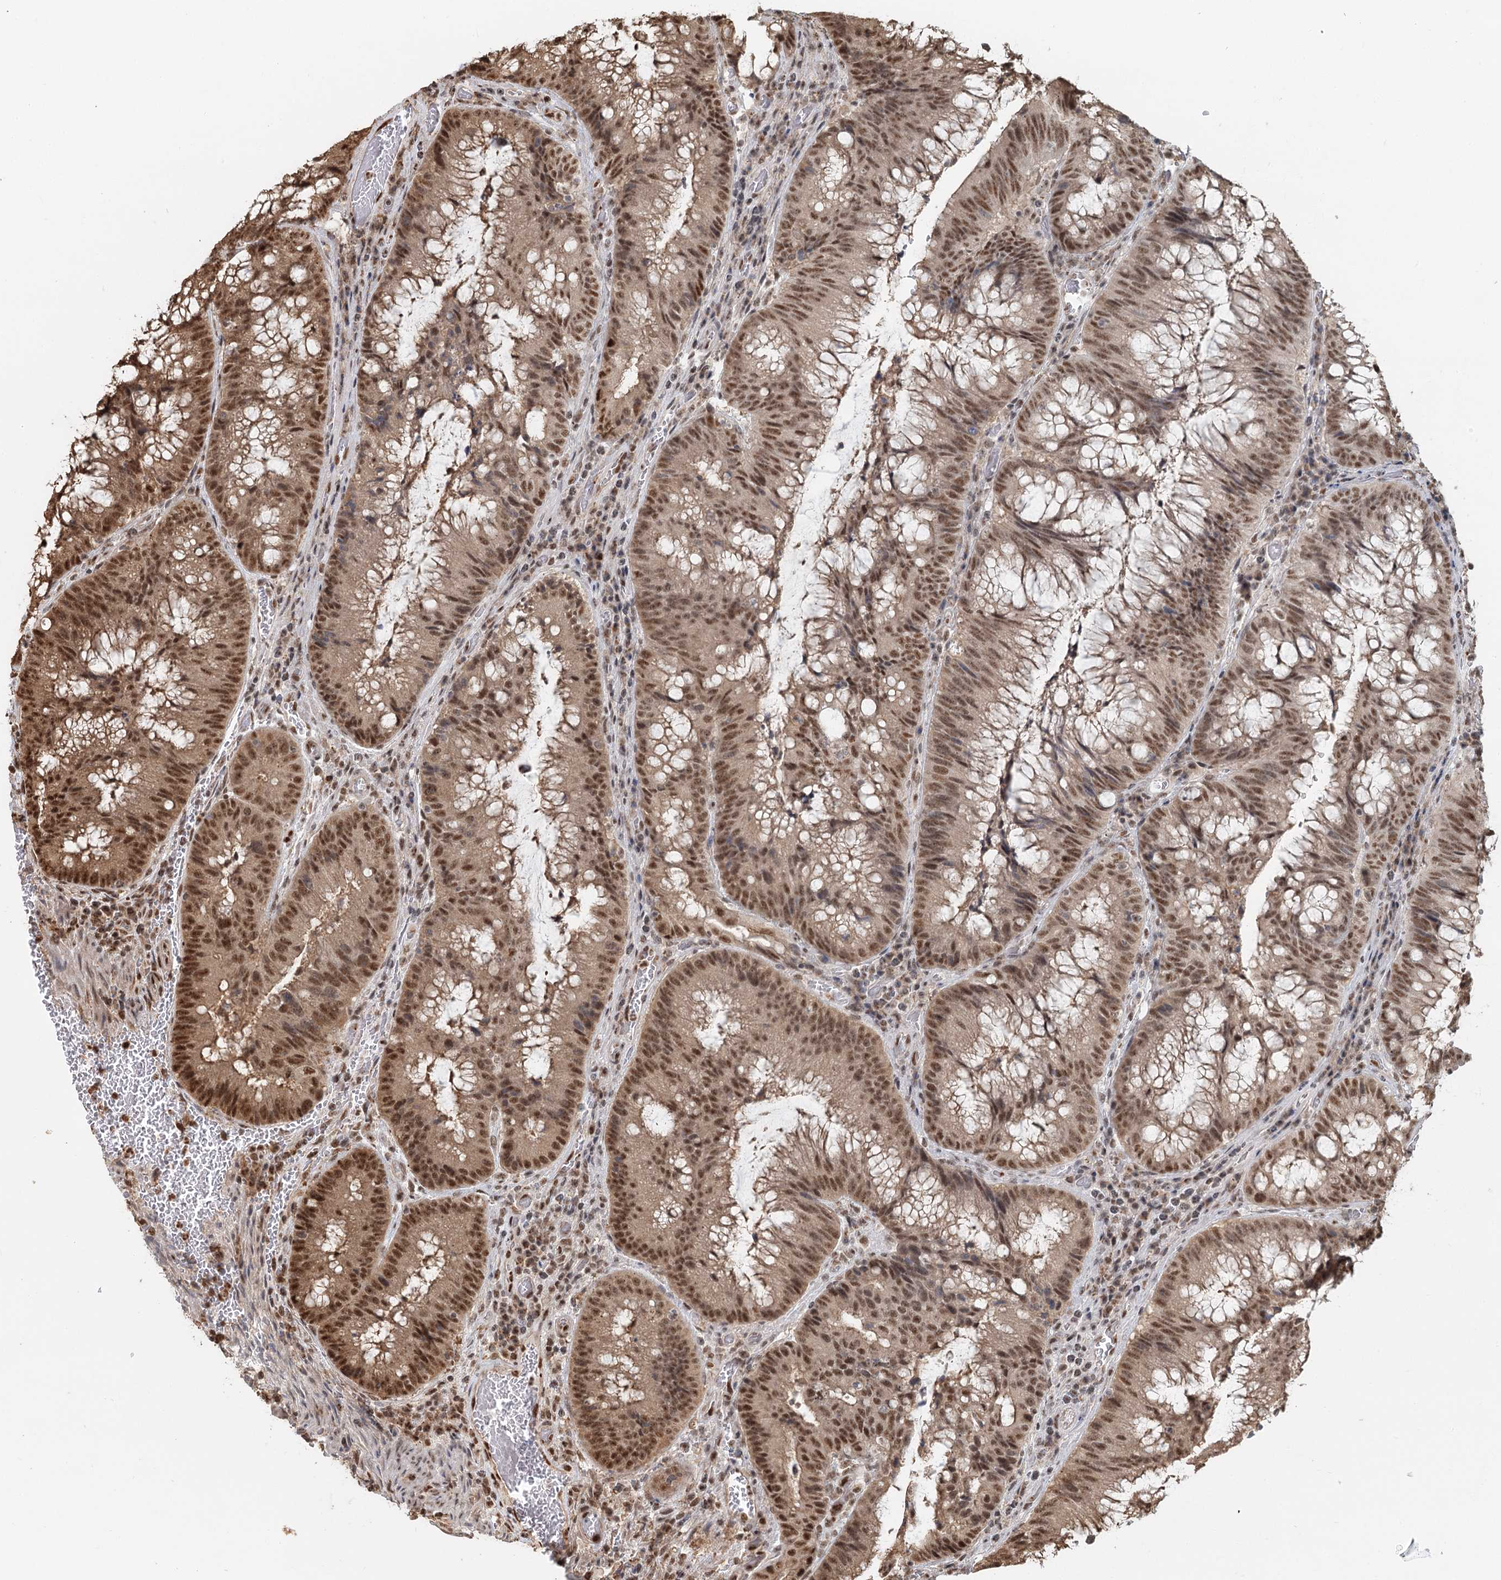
{"staining": {"intensity": "strong", "quantity": "25%-75%", "location": "cytoplasmic/membranous,nuclear"}, "tissue": "colorectal cancer", "cell_type": "Tumor cells", "image_type": "cancer", "snomed": [{"axis": "morphology", "description": "Adenocarcinoma, NOS"}, {"axis": "topography", "description": "Rectum"}], "caption": "Strong cytoplasmic/membranous and nuclear protein positivity is identified in approximately 25%-75% of tumor cells in adenocarcinoma (colorectal).", "gene": "GPALPP1", "patient": {"sex": "male", "age": 69}}